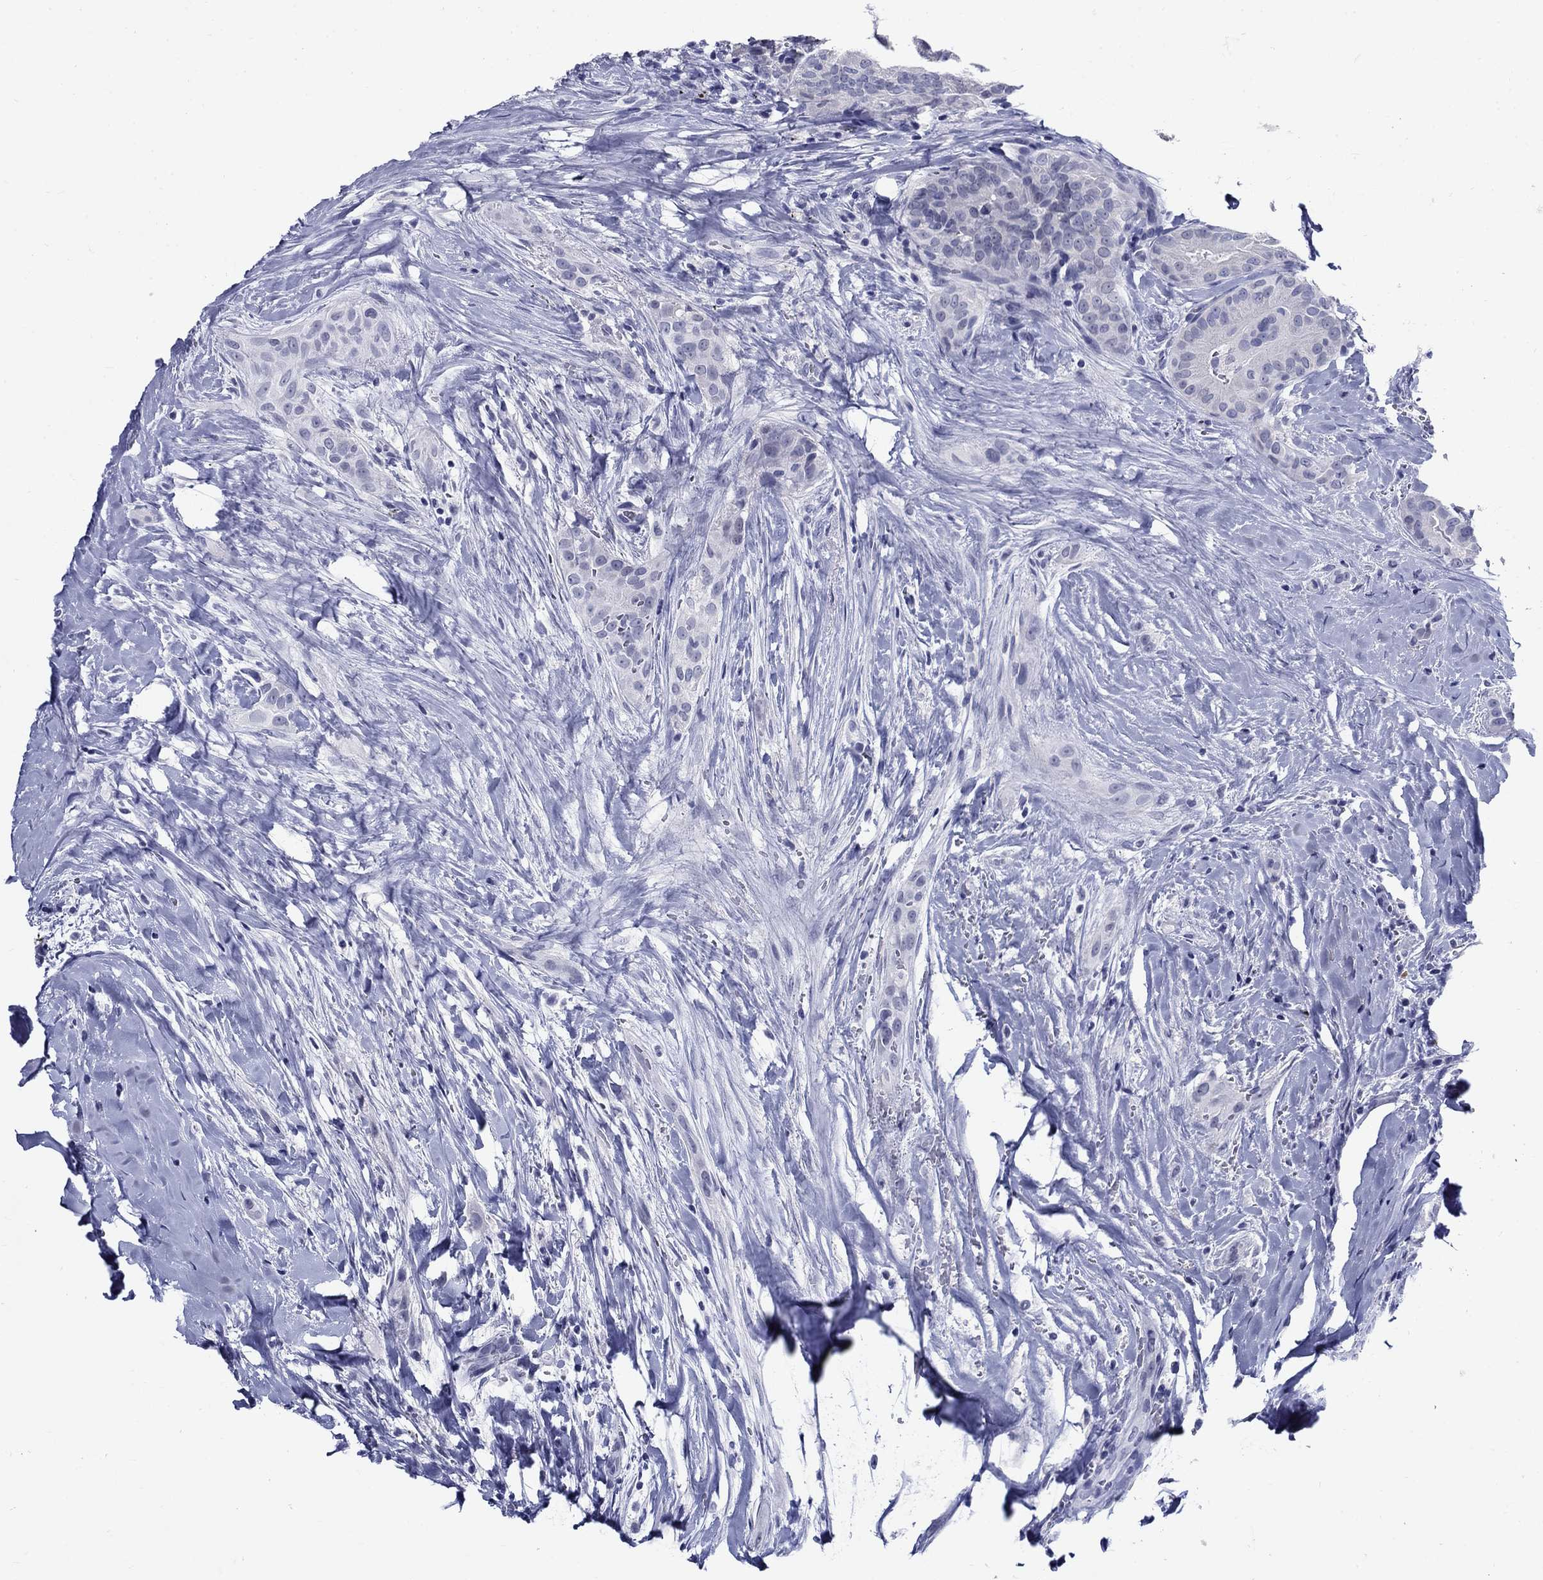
{"staining": {"intensity": "moderate", "quantity": "<25%", "location": "cytoplasmic/membranous"}, "tissue": "thyroid cancer", "cell_type": "Tumor cells", "image_type": "cancer", "snomed": [{"axis": "morphology", "description": "Papillary adenocarcinoma, NOS"}, {"axis": "topography", "description": "Thyroid gland"}], "caption": "The image demonstrates staining of thyroid cancer (papillary adenocarcinoma), revealing moderate cytoplasmic/membranous protein expression (brown color) within tumor cells.", "gene": "C4orf19", "patient": {"sex": "male", "age": 61}}